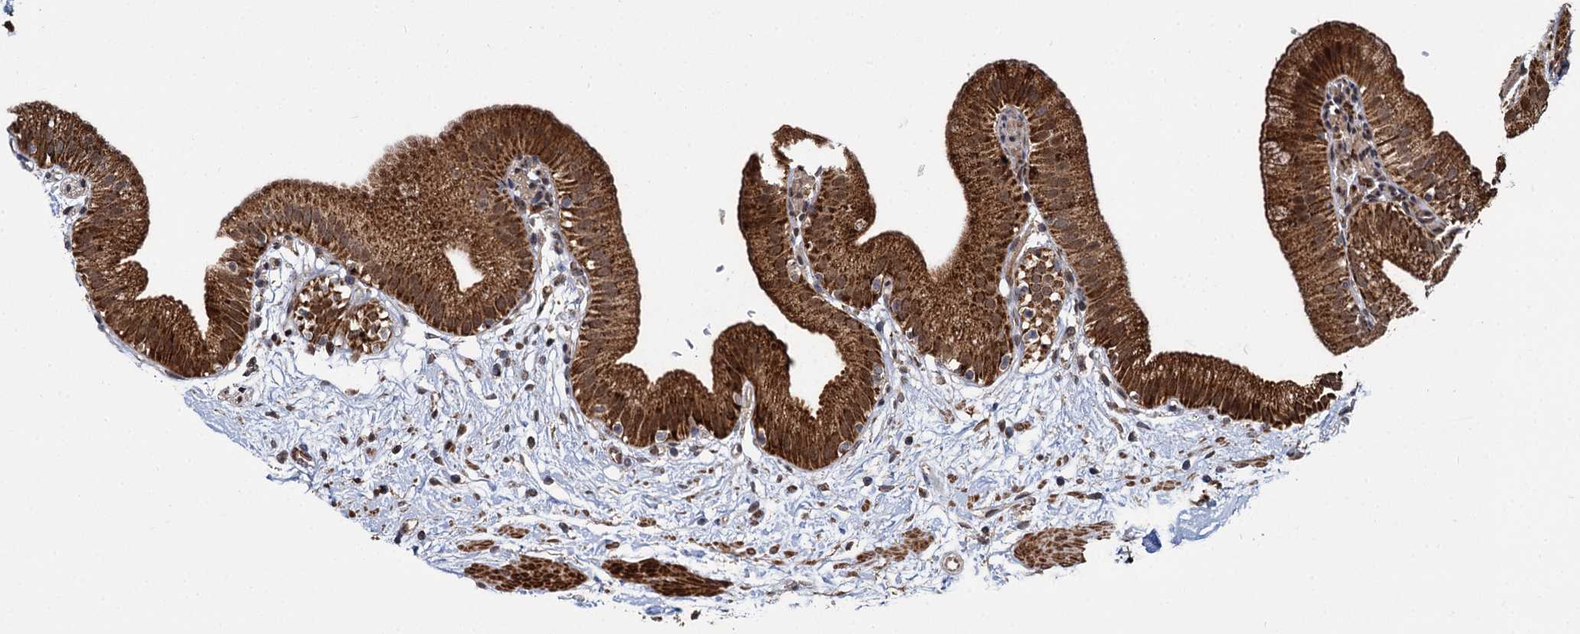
{"staining": {"intensity": "strong", "quantity": ">75%", "location": "cytoplasmic/membranous,nuclear"}, "tissue": "gallbladder", "cell_type": "Glandular cells", "image_type": "normal", "snomed": [{"axis": "morphology", "description": "Normal tissue, NOS"}, {"axis": "topography", "description": "Gallbladder"}], "caption": "DAB (3,3'-diaminobenzidine) immunohistochemical staining of benign gallbladder exhibits strong cytoplasmic/membranous,nuclear protein staining in about >75% of glandular cells.", "gene": "GAL3ST4", "patient": {"sex": "male", "age": 55}}